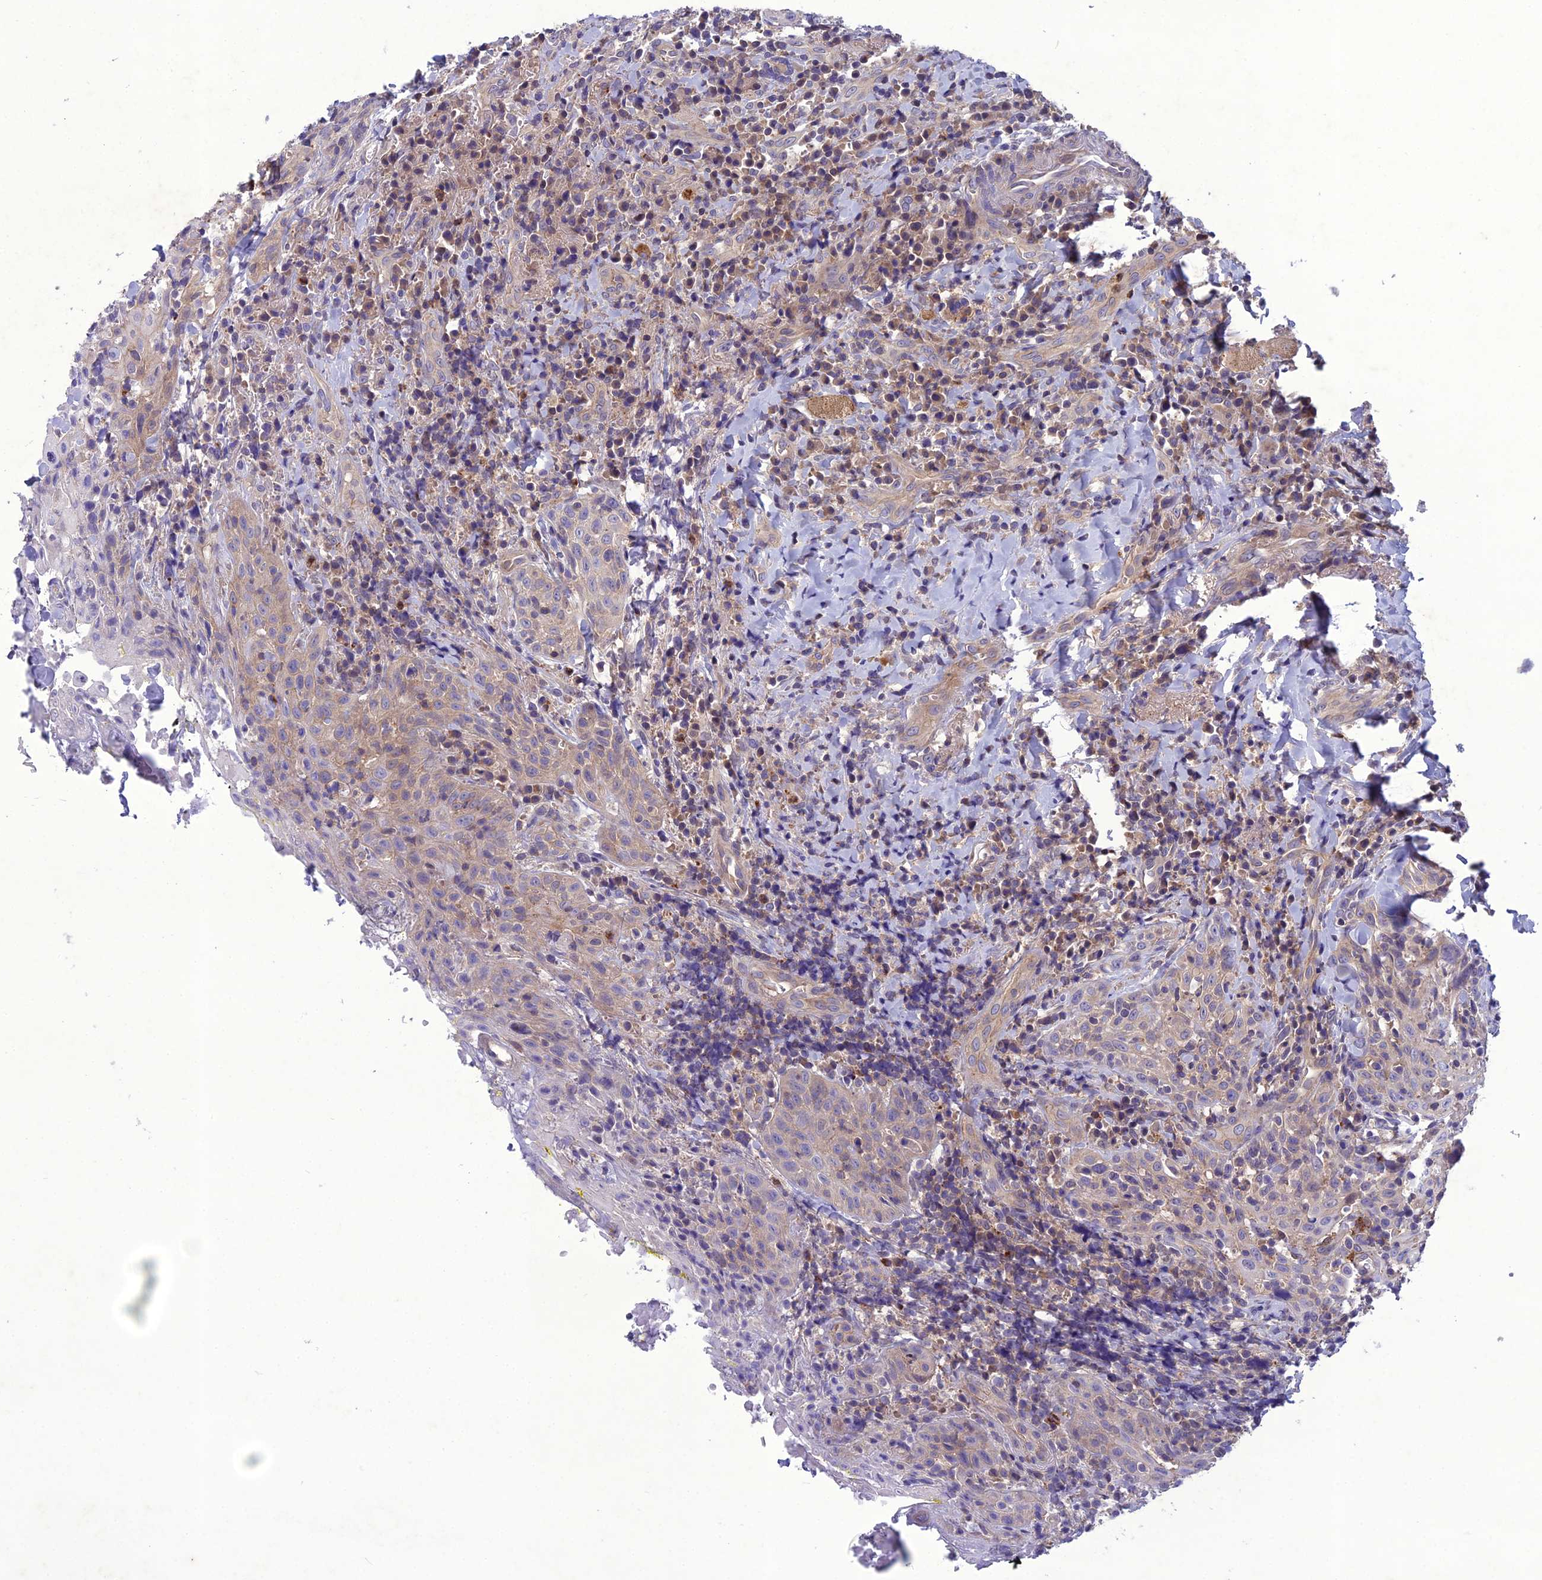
{"staining": {"intensity": "weak", "quantity": "<25%", "location": "cytoplasmic/membranous"}, "tissue": "head and neck cancer", "cell_type": "Tumor cells", "image_type": "cancer", "snomed": [{"axis": "morphology", "description": "Squamous cell carcinoma, NOS"}, {"axis": "topography", "description": "Head-Neck"}], "caption": "This is an immunohistochemistry photomicrograph of human squamous cell carcinoma (head and neck). There is no positivity in tumor cells.", "gene": "GDF6", "patient": {"sex": "female", "age": 70}}